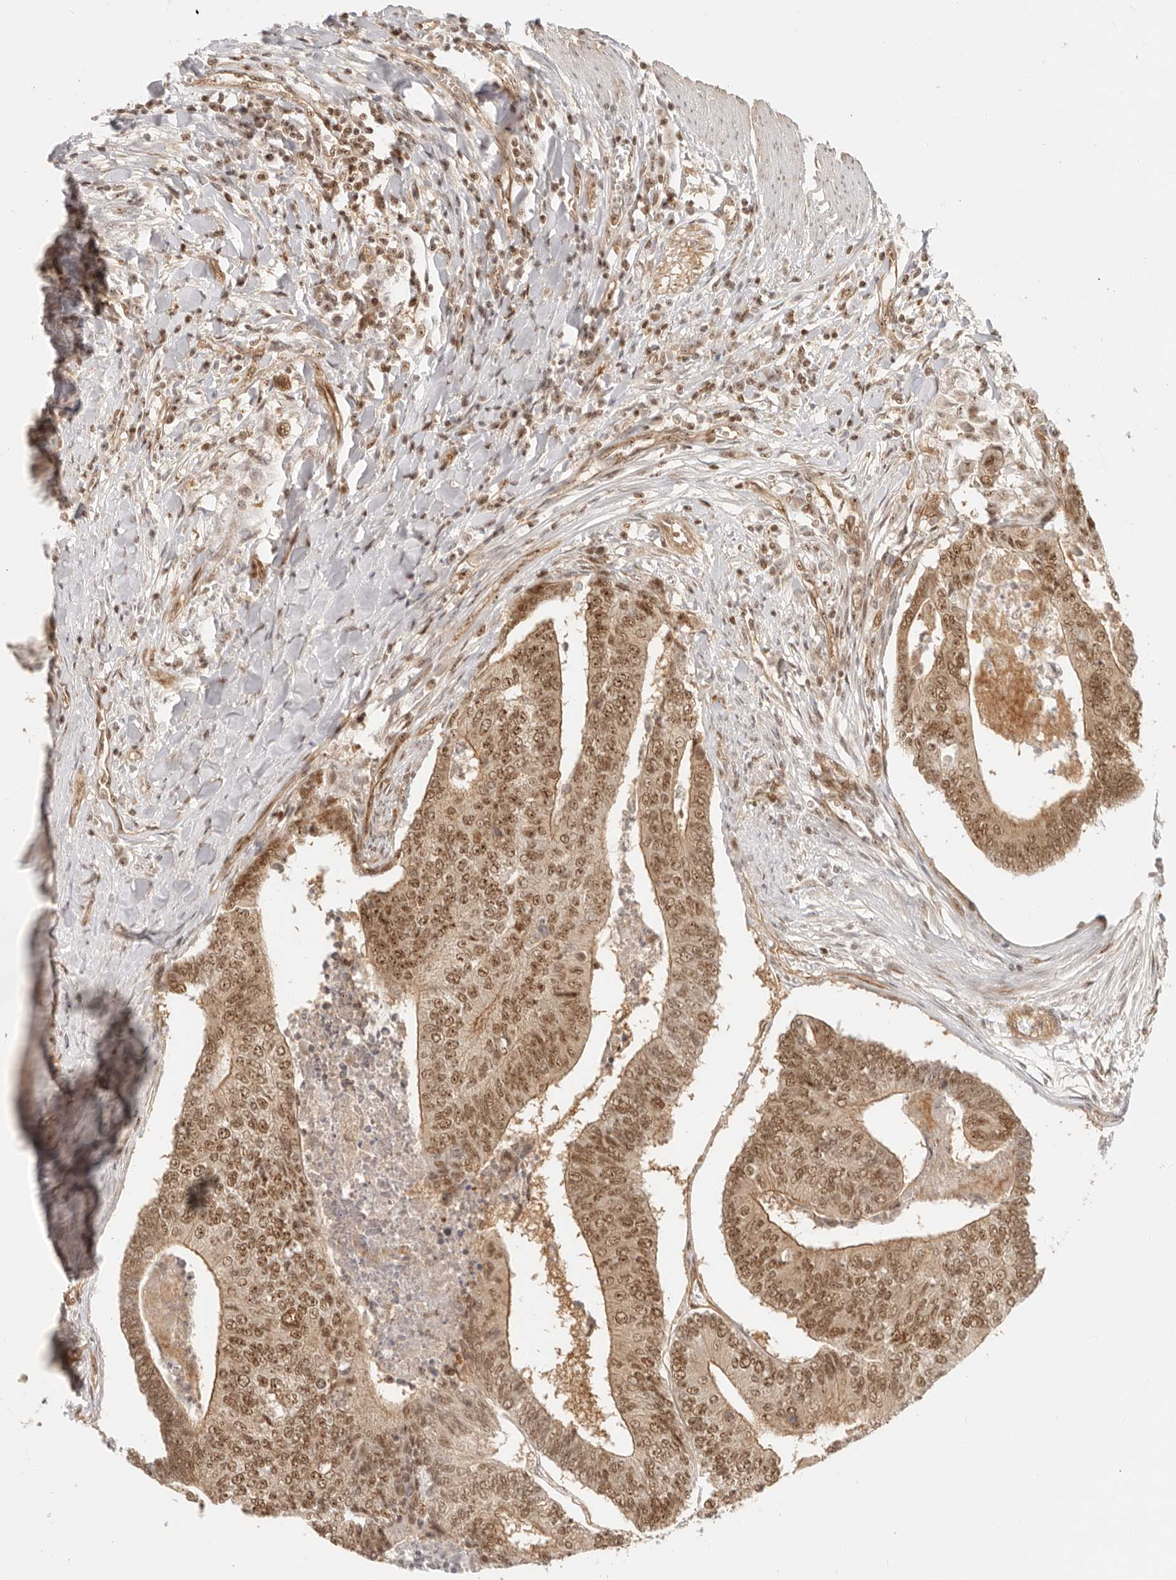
{"staining": {"intensity": "moderate", "quantity": ">75%", "location": "cytoplasmic/membranous,nuclear"}, "tissue": "colorectal cancer", "cell_type": "Tumor cells", "image_type": "cancer", "snomed": [{"axis": "morphology", "description": "Adenocarcinoma, NOS"}, {"axis": "topography", "description": "Colon"}], "caption": "Colorectal cancer stained with immunohistochemistry exhibits moderate cytoplasmic/membranous and nuclear expression in approximately >75% of tumor cells.", "gene": "BAP1", "patient": {"sex": "female", "age": 67}}